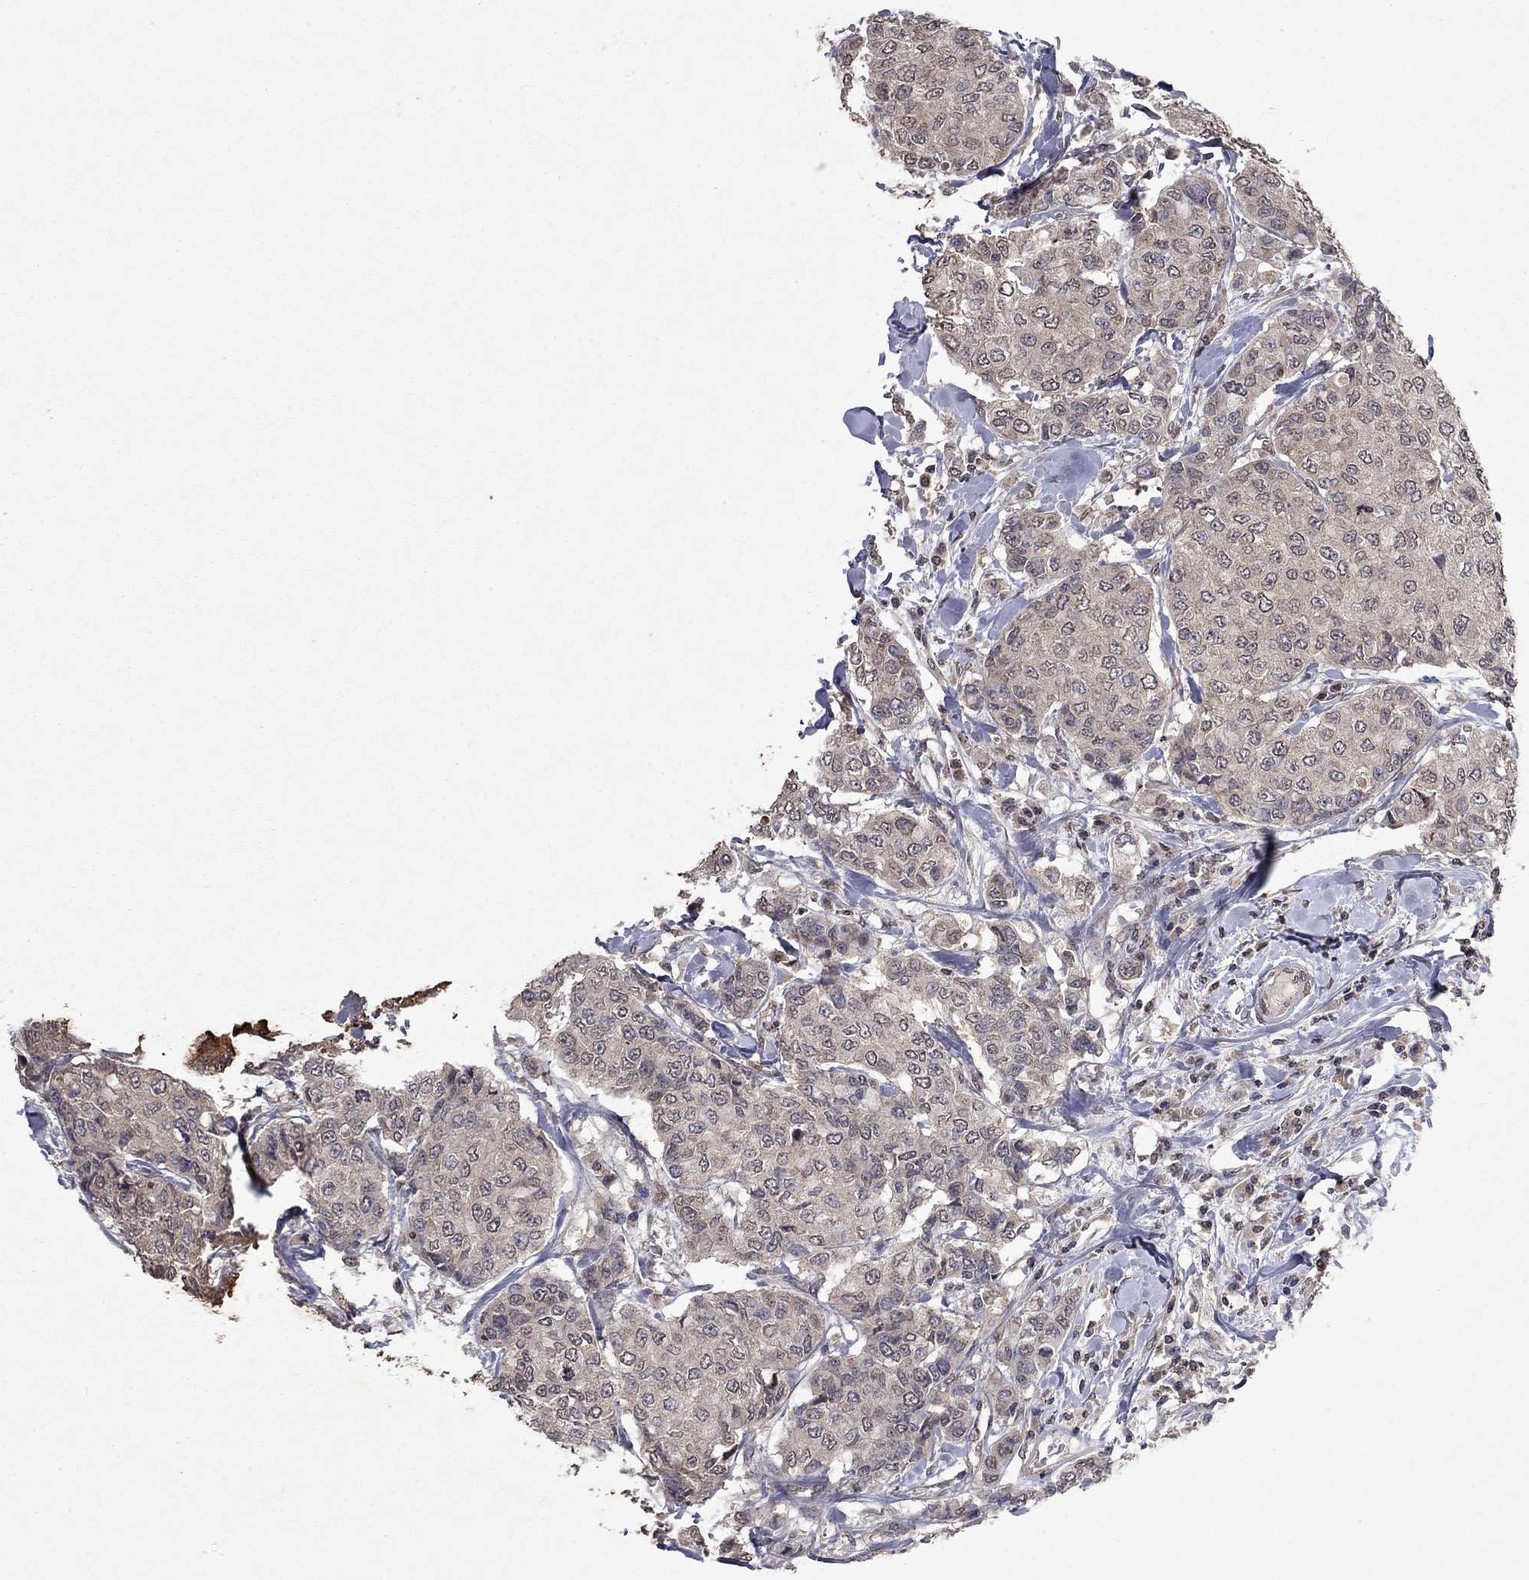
{"staining": {"intensity": "weak", "quantity": "25%-75%", "location": "cytoplasmic/membranous"}, "tissue": "breast cancer", "cell_type": "Tumor cells", "image_type": "cancer", "snomed": [{"axis": "morphology", "description": "Duct carcinoma"}, {"axis": "topography", "description": "Breast"}], "caption": "Breast intraductal carcinoma stained for a protein demonstrates weak cytoplasmic/membranous positivity in tumor cells.", "gene": "TTC38", "patient": {"sex": "female", "age": 27}}